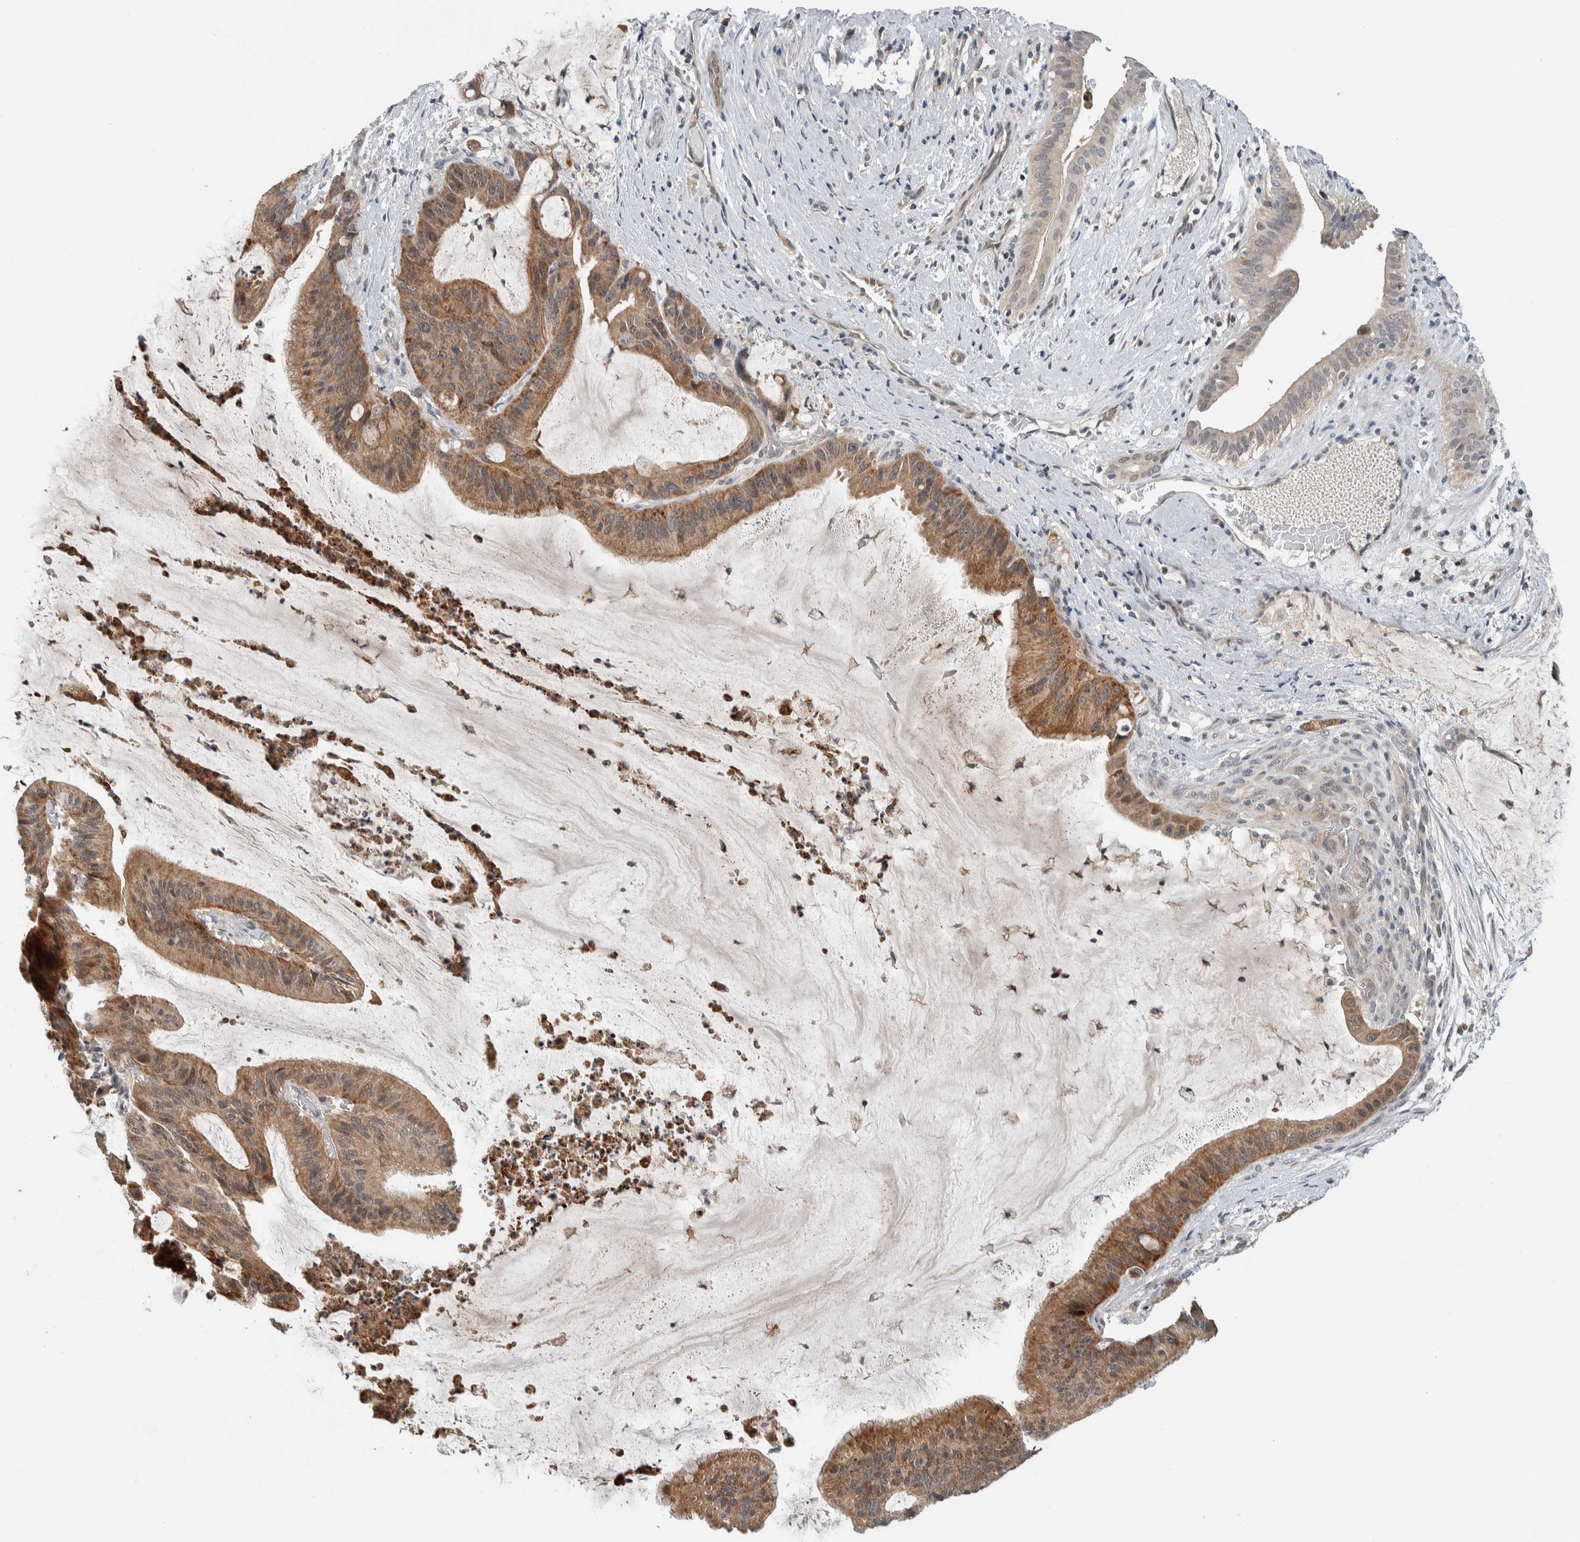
{"staining": {"intensity": "moderate", "quantity": ">75%", "location": "cytoplasmic/membranous"}, "tissue": "liver cancer", "cell_type": "Tumor cells", "image_type": "cancer", "snomed": [{"axis": "morphology", "description": "Normal tissue, NOS"}, {"axis": "morphology", "description": "Cholangiocarcinoma"}, {"axis": "topography", "description": "Liver"}, {"axis": "topography", "description": "Peripheral nerve tissue"}], "caption": "An IHC image of neoplastic tissue is shown. Protein staining in brown highlights moderate cytoplasmic/membranous positivity in liver cancer (cholangiocarcinoma) within tumor cells.", "gene": "SHPK", "patient": {"sex": "female", "age": 73}}